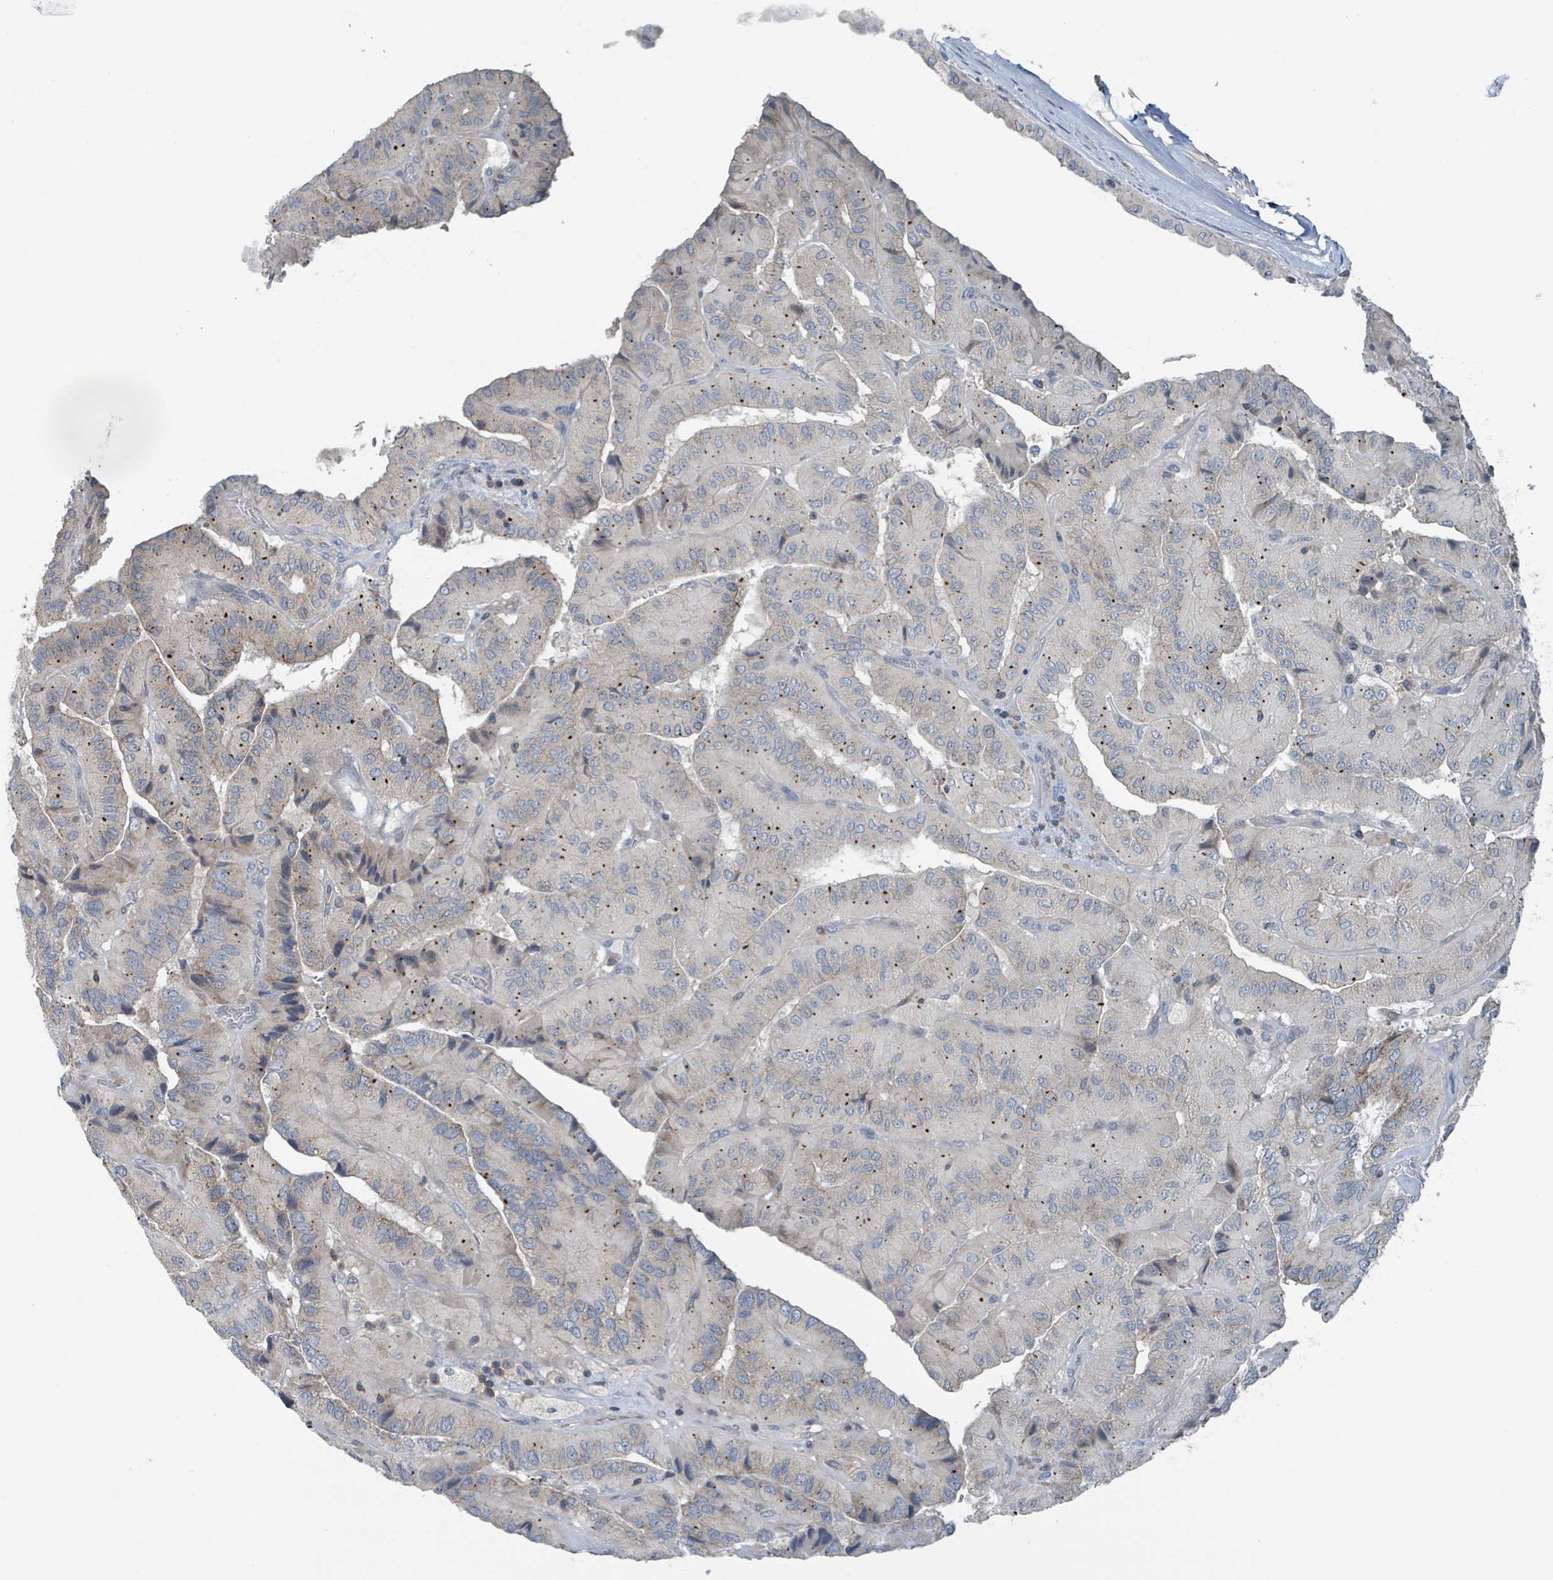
{"staining": {"intensity": "strong", "quantity": "<25%", "location": "cytoplasmic/membranous"}, "tissue": "thyroid cancer", "cell_type": "Tumor cells", "image_type": "cancer", "snomed": [{"axis": "morphology", "description": "Normal tissue, NOS"}, {"axis": "morphology", "description": "Papillary adenocarcinoma, NOS"}, {"axis": "topography", "description": "Thyroid gland"}], "caption": "Tumor cells reveal medium levels of strong cytoplasmic/membranous expression in about <25% of cells in papillary adenocarcinoma (thyroid).", "gene": "ACBD4", "patient": {"sex": "female", "age": 59}}